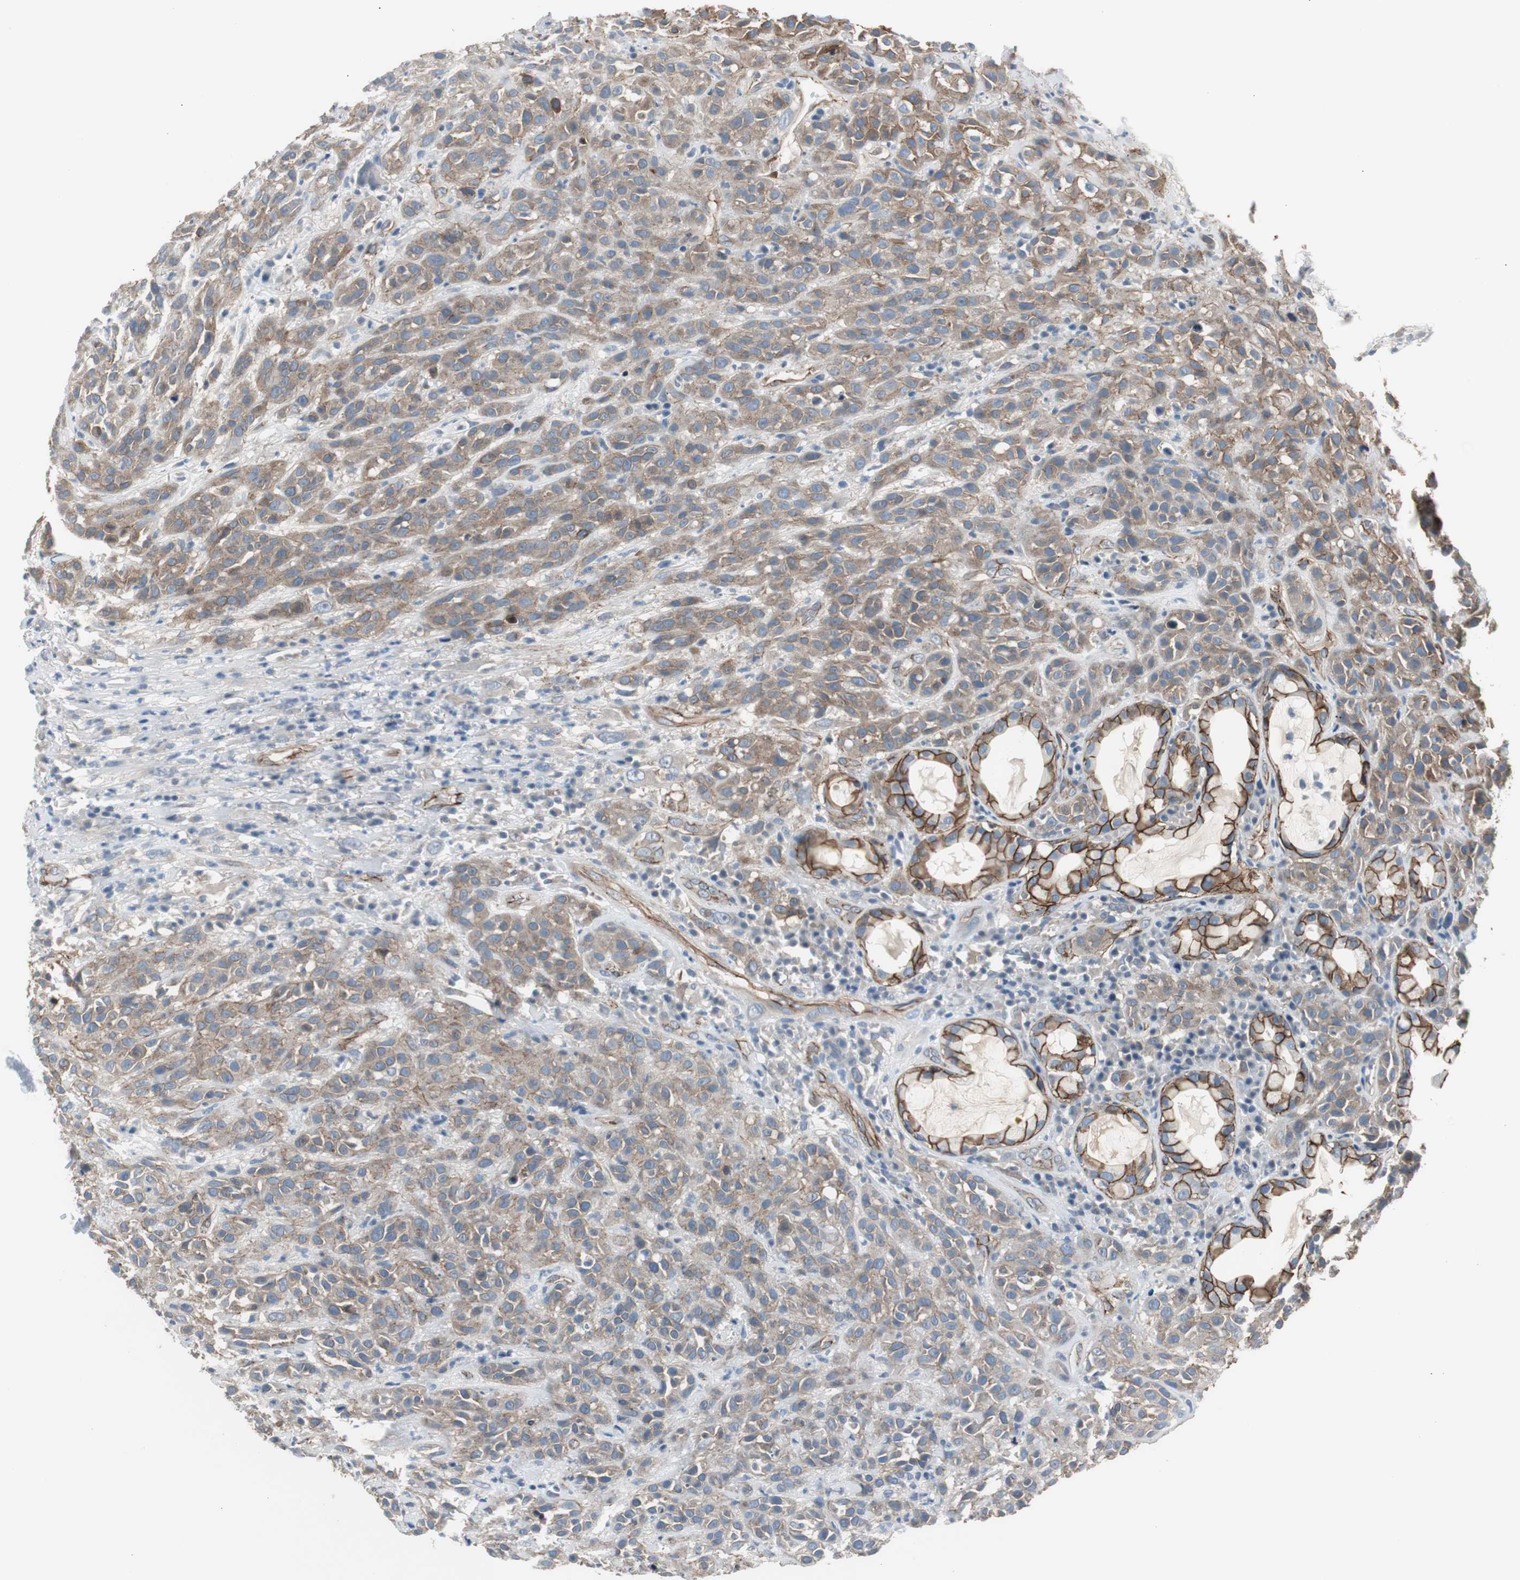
{"staining": {"intensity": "moderate", "quantity": ">75%", "location": "cytoplasmic/membranous"}, "tissue": "head and neck cancer", "cell_type": "Tumor cells", "image_type": "cancer", "snomed": [{"axis": "morphology", "description": "Squamous cell carcinoma, NOS"}, {"axis": "topography", "description": "Head-Neck"}], "caption": "DAB immunohistochemical staining of human head and neck cancer exhibits moderate cytoplasmic/membranous protein expression in about >75% of tumor cells.", "gene": "STXBP4", "patient": {"sex": "male", "age": 62}}